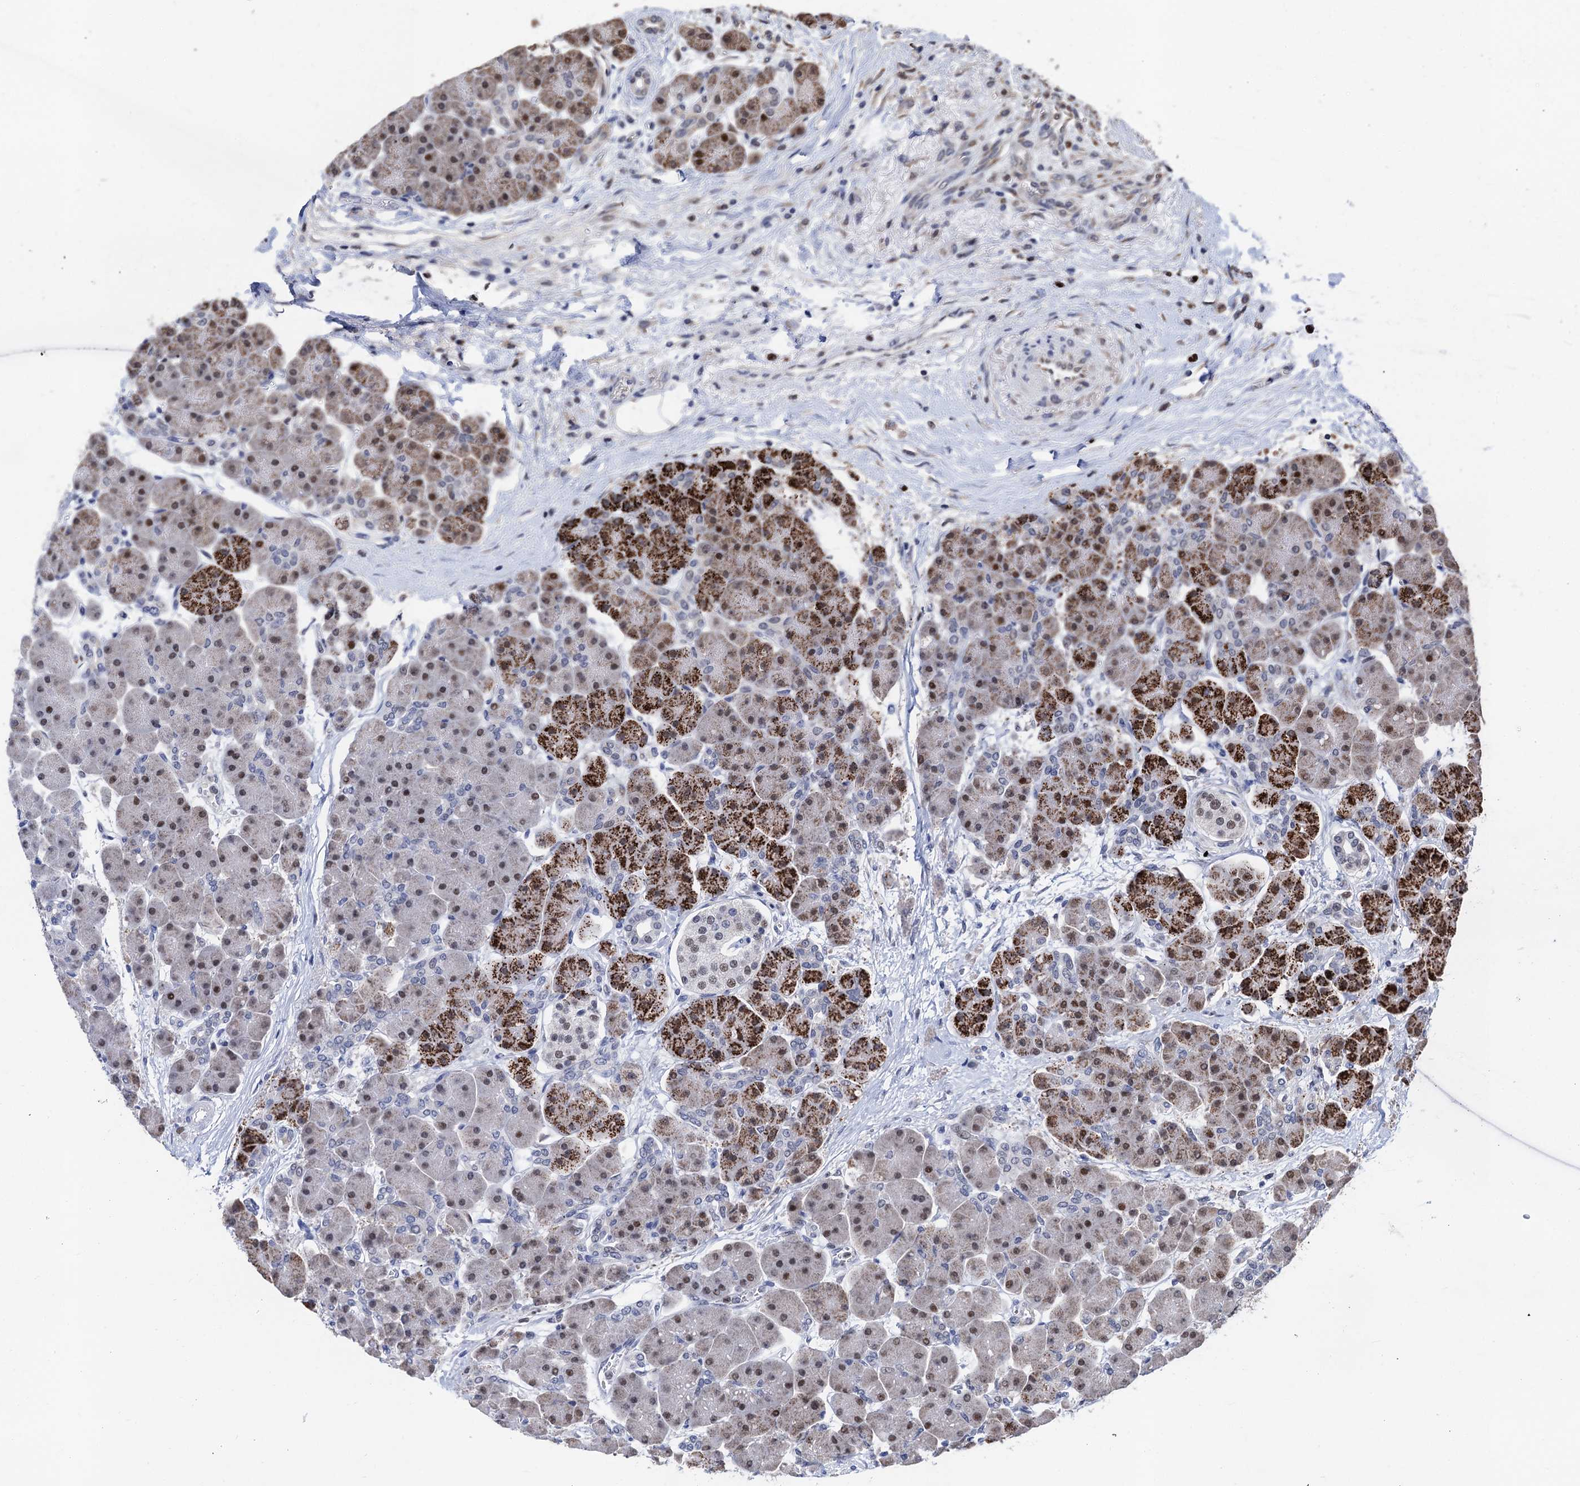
{"staining": {"intensity": "moderate", "quantity": "25%-75%", "location": "cytoplasmic/membranous,nuclear"}, "tissue": "pancreas", "cell_type": "Exocrine glandular cells", "image_type": "normal", "snomed": [{"axis": "morphology", "description": "Normal tissue, NOS"}, {"axis": "topography", "description": "Pancreas"}], "caption": "The histopathology image exhibits immunohistochemical staining of normal pancreas. There is moderate cytoplasmic/membranous,nuclear expression is seen in approximately 25%-75% of exocrine glandular cells. (DAB IHC with brightfield microscopy, high magnification).", "gene": "TSEN34", "patient": {"sex": "male", "age": 66}}